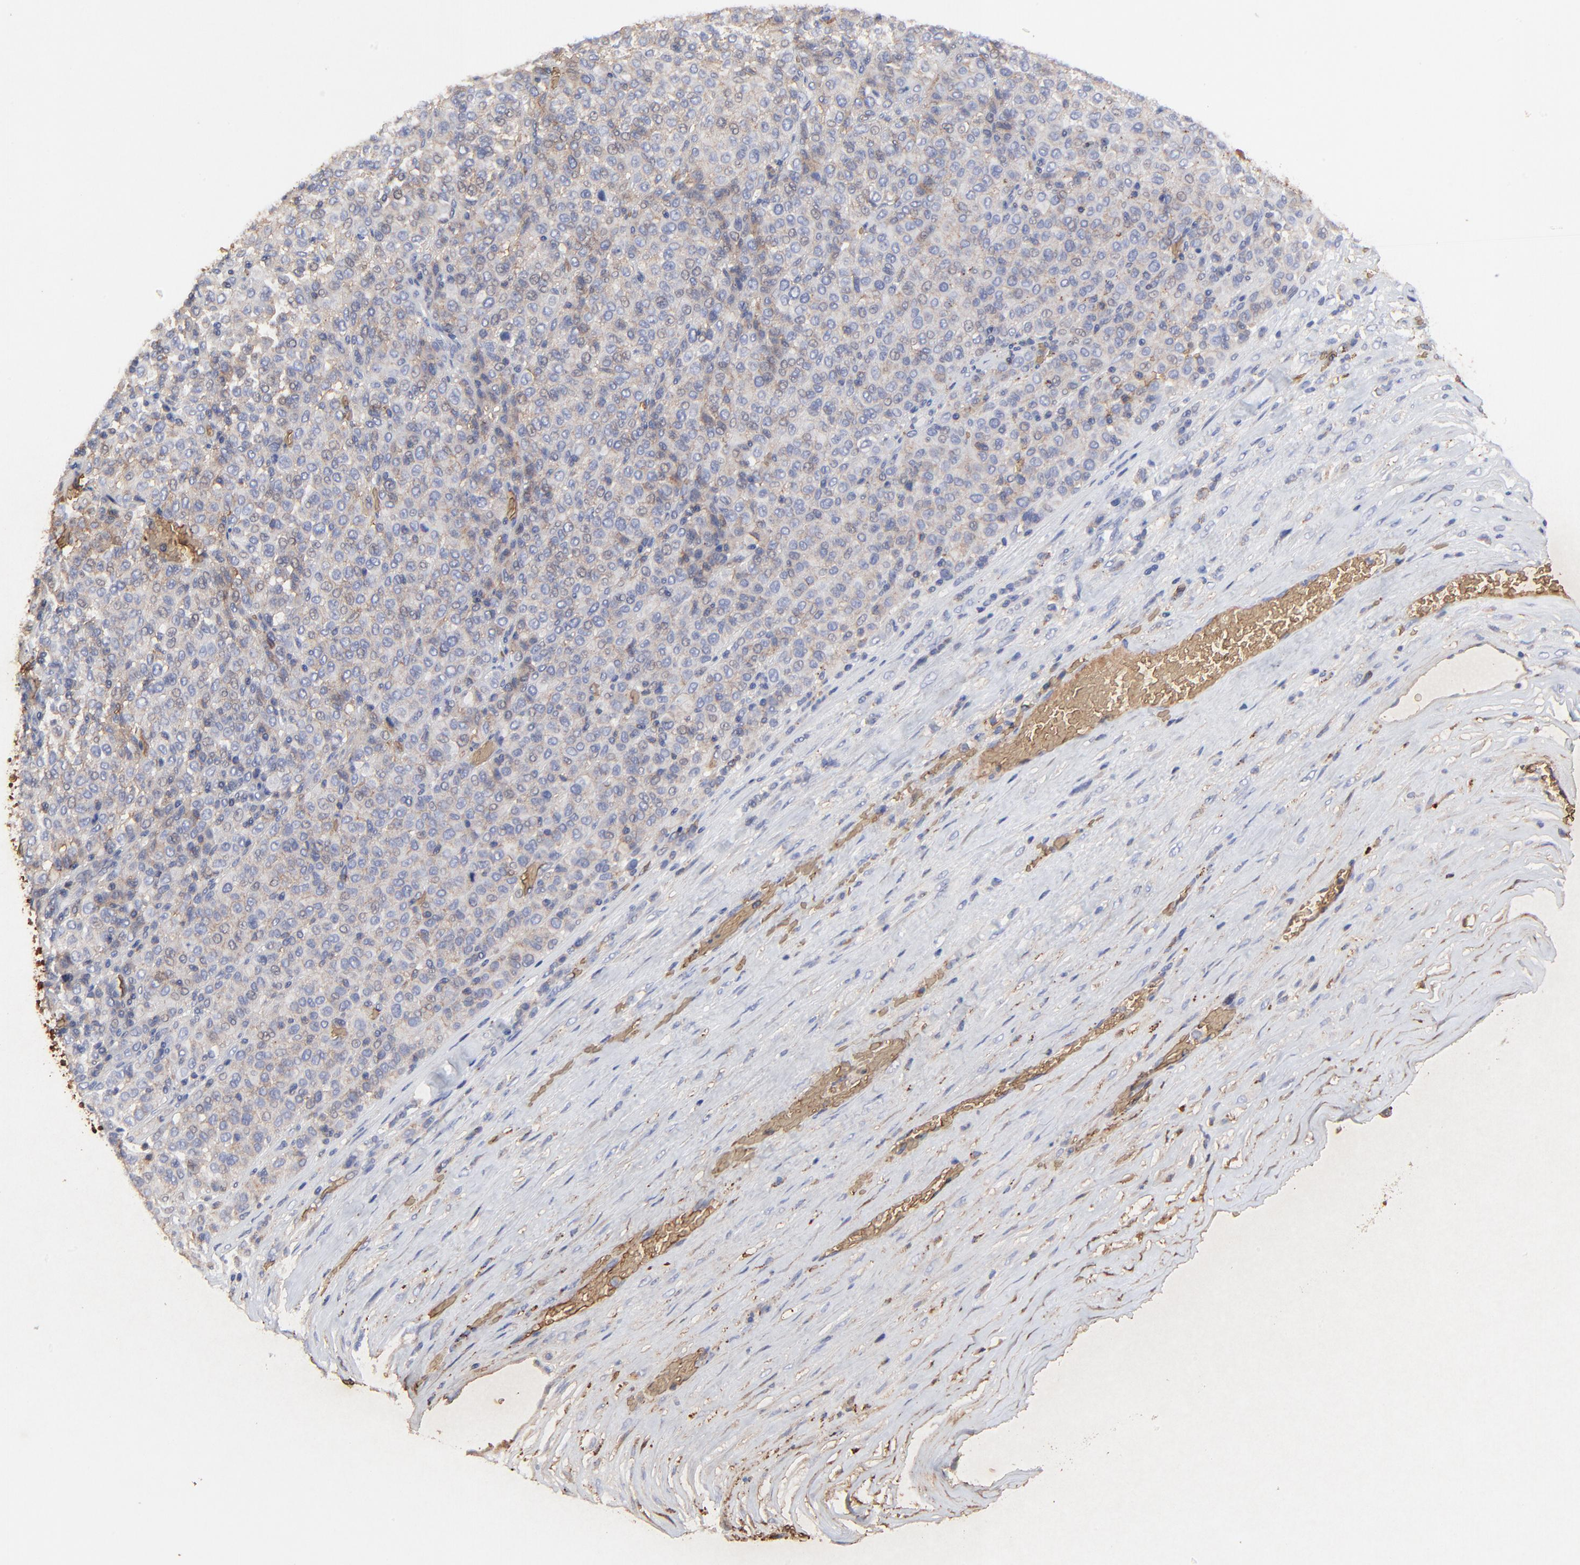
{"staining": {"intensity": "weak", "quantity": "<25%", "location": "cytoplasmic/membranous"}, "tissue": "melanoma", "cell_type": "Tumor cells", "image_type": "cancer", "snomed": [{"axis": "morphology", "description": "Malignant melanoma, Metastatic site"}, {"axis": "topography", "description": "Pancreas"}], "caption": "Immunohistochemical staining of malignant melanoma (metastatic site) exhibits no significant staining in tumor cells.", "gene": "PAG1", "patient": {"sex": "female", "age": 30}}